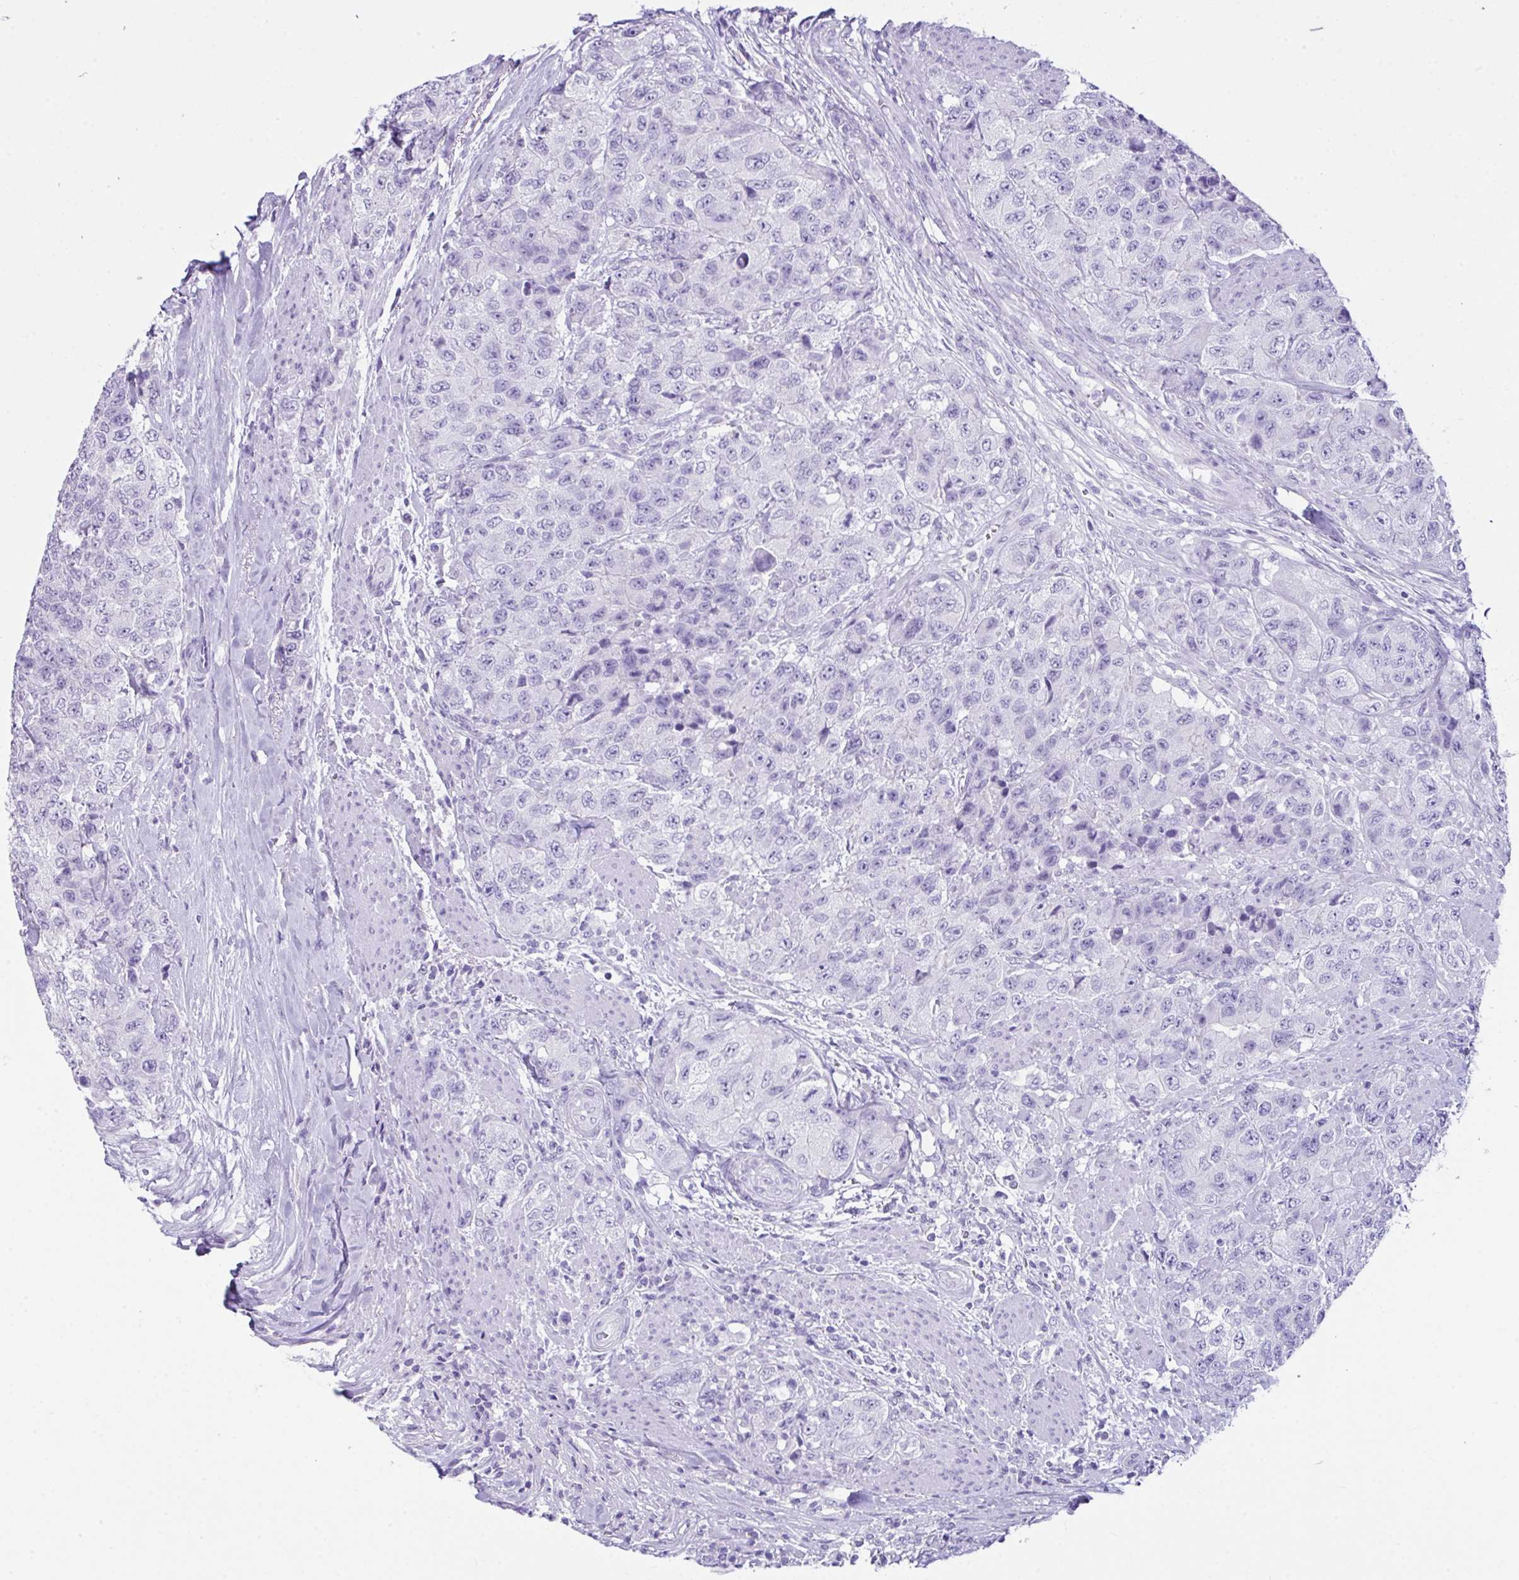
{"staining": {"intensity": "negative", "quantity": "none", "location": "none"}, "tissue": "urothelial cancer", "cell_type": "Tumor cells", "image_type": "cancer", "snomed": [{"axis": "morphology", "description": "Urothelial carcinoma, High grade"}, {"axis": "topography", "description": "Urinary bladder"}], "caption": "An immunohistochemistry micrograph of urothelial cancer is shown. There is no staining in tumor cells of urothelial cancer. (DAB (3,3'-diaminobenzidine) immunohistochemistry (IHC), high magnification).", "gene": "LGALS4", "patient": {"sex": "female", "age": 78}}